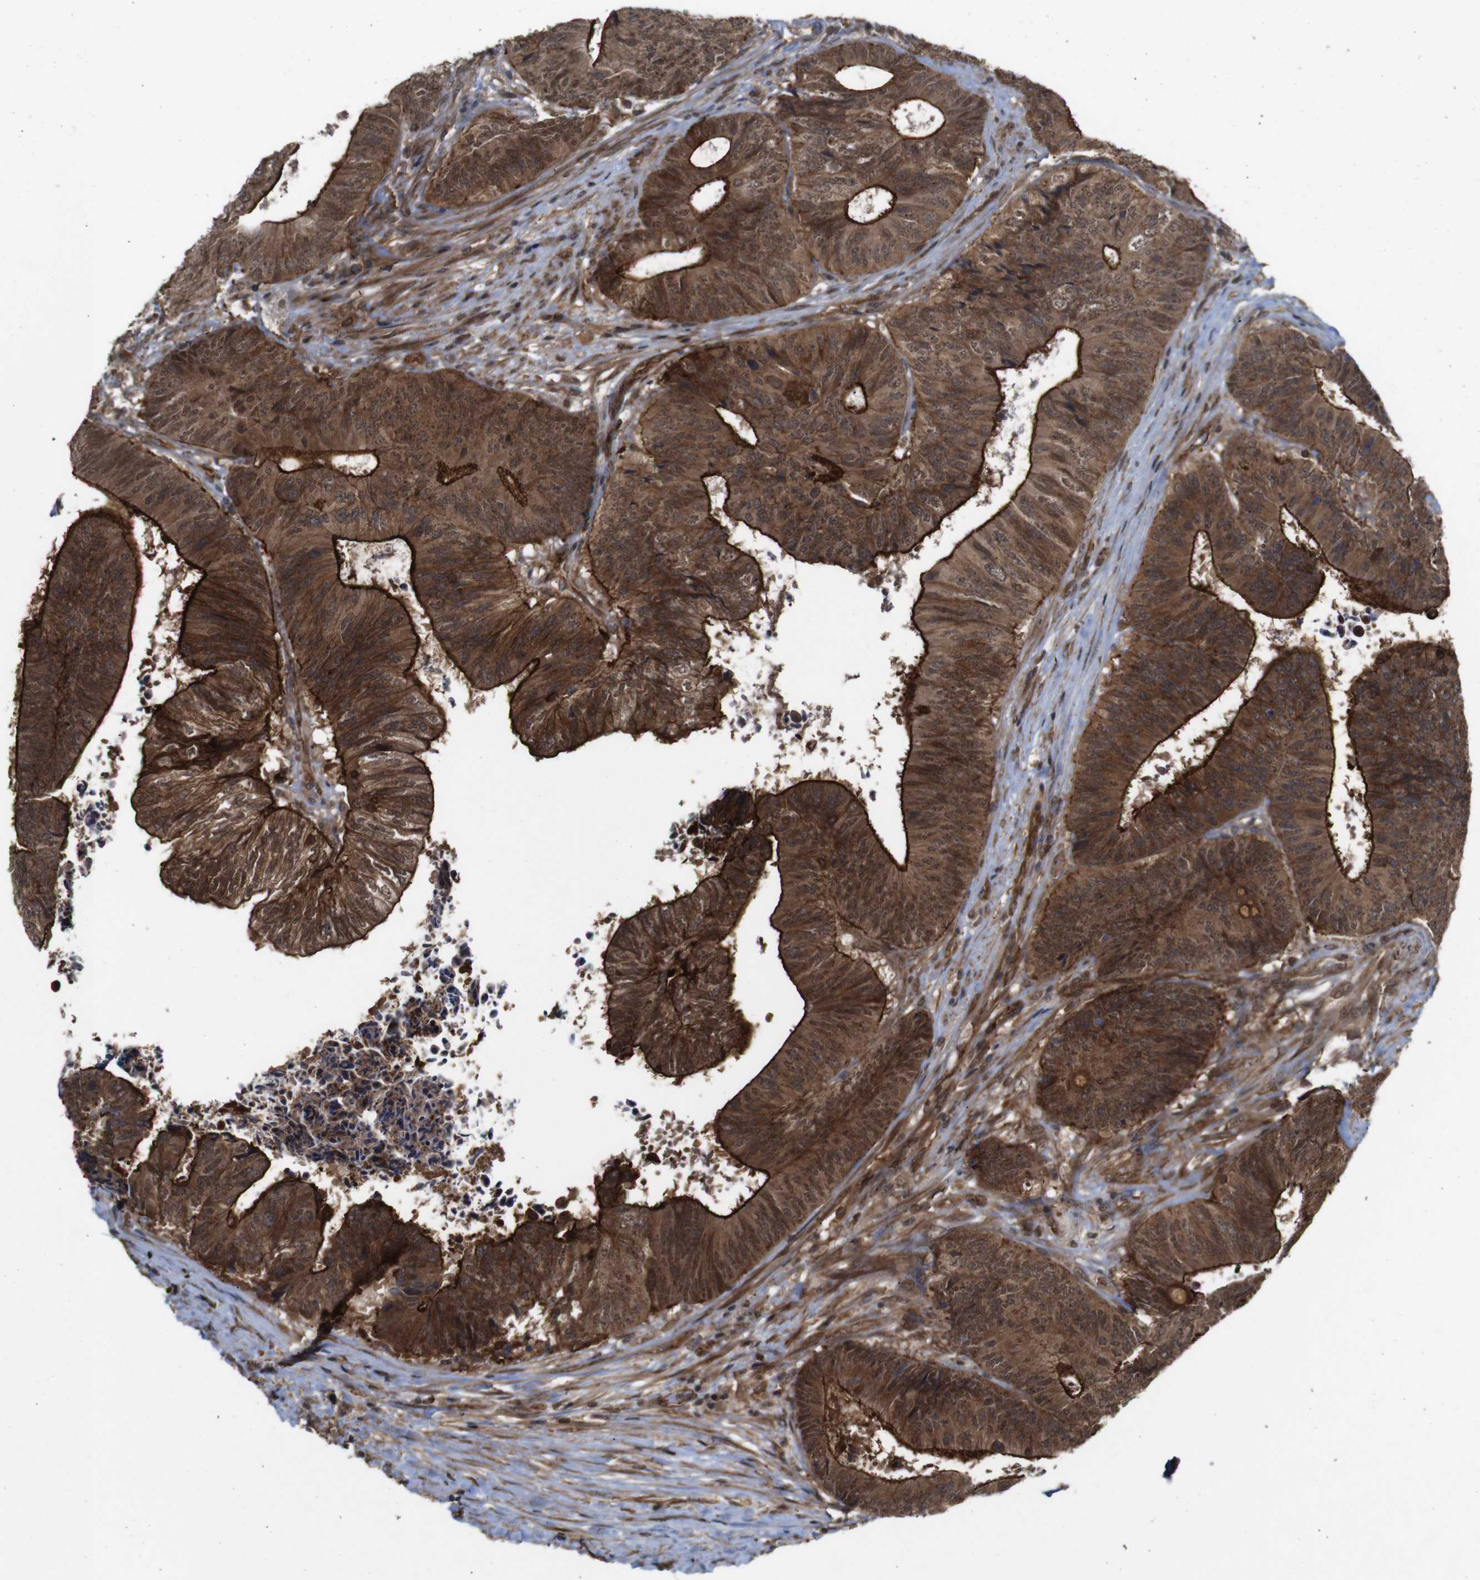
{"staining": {"intensity": "strong", "quantity": ">75%", "location": "cytoplasmic/membranous"}, "tissue": "colorectal cancer", "cell_type": "Tumor cells", "image_type": "cancer", "snomed": [{"axis": "morphology", "description": "Adenocarcinoma, NOS"}, {"axis": "topography", "description": "Rectum"}], "caption": "Tumor cells display strong cytoplasmic/membranous staining in about >75% of cells in colorectal cancer.", "gene": "NANOS1", "patient": {"sex": "male", "age": 72}}